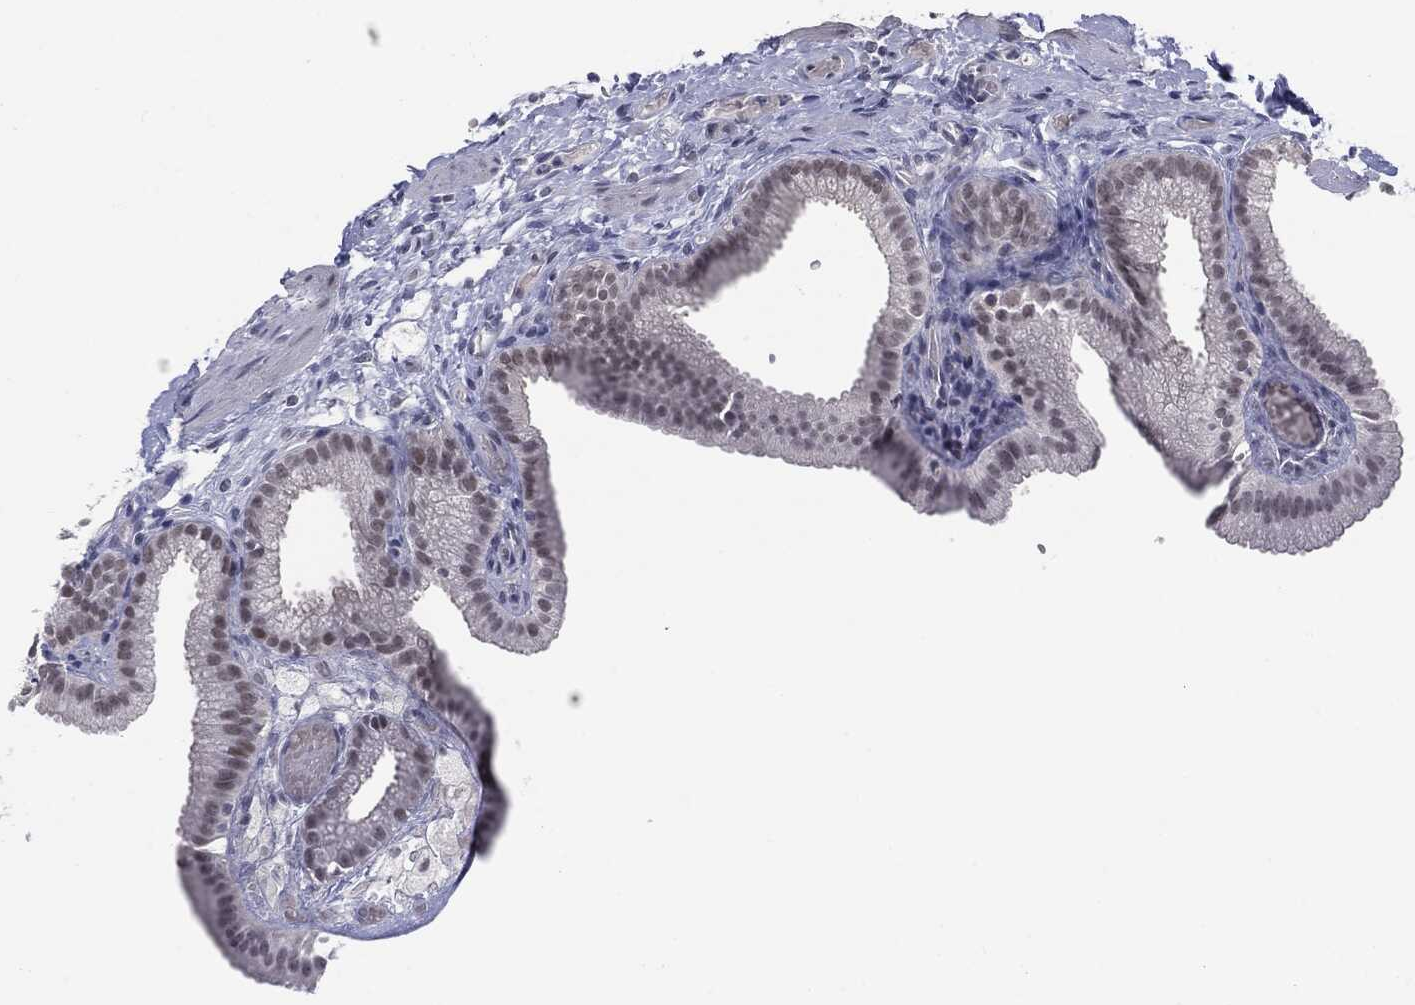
{"staining": {"intensity": "negative", "quantity": "none", "location": "none"}, "tissue": "gallbladder", "cell_type": "Glandular cells", "image_type": "normal", "snomed": [{"axis": "morphology", "description": "Normal tissue, NOS"}, {"axis": "topography", "description": "Gallbladder"}, {"axis": "topography", "description": "Peripheral nerve tissue"}], "caption": "Human gallbladder stained for a protein using immunohistochemistry reveals no staining in glandular cells.", "gene": "SLC5A5", "patient": {"sex": "female", "age": 45}}